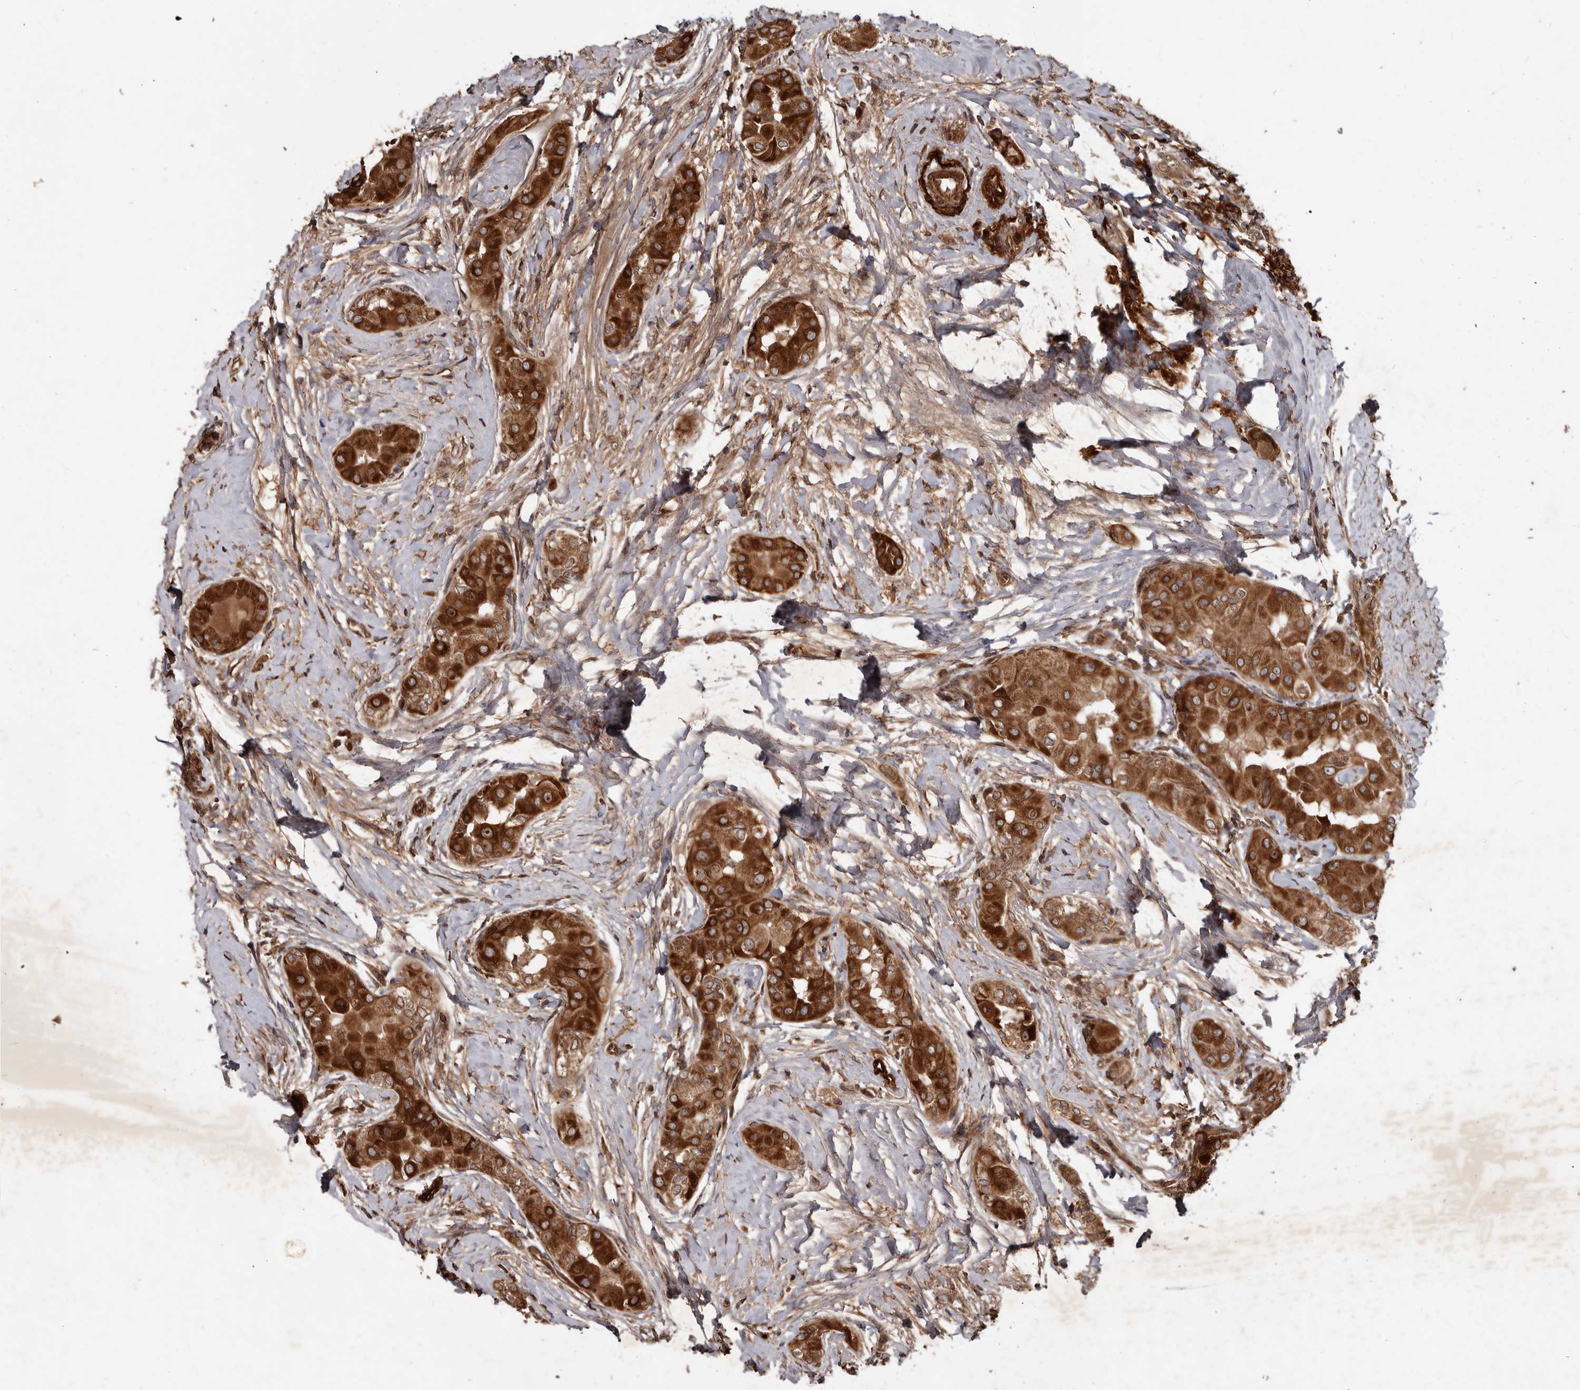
{"staining": {"intensity": "strong", "quantity": ">75%", "location": "cytoplasmic/membranous"}, "tissue": "thyroid cancer", "cell_type": "Tumor cells", "image_type": "cancer", "snomed": [{"axis": "morphology", "description": "Papillary adenocarcinoma, NOS"}, {"axis": "topography", "description": "Thyroid gland"}], "caption": "Immunohistochemistry (IHC) of human thyroid cancer displays high levels of strong cytoplasmic/membranous expression in about >75% of tumor cells. The staining is performed using DAB brown chromogen to label protein expression. The nuclei are counter-stained blue using hematoxylin.", "gene": "STK36", "patient": {"sex": "male", "age": 33}}